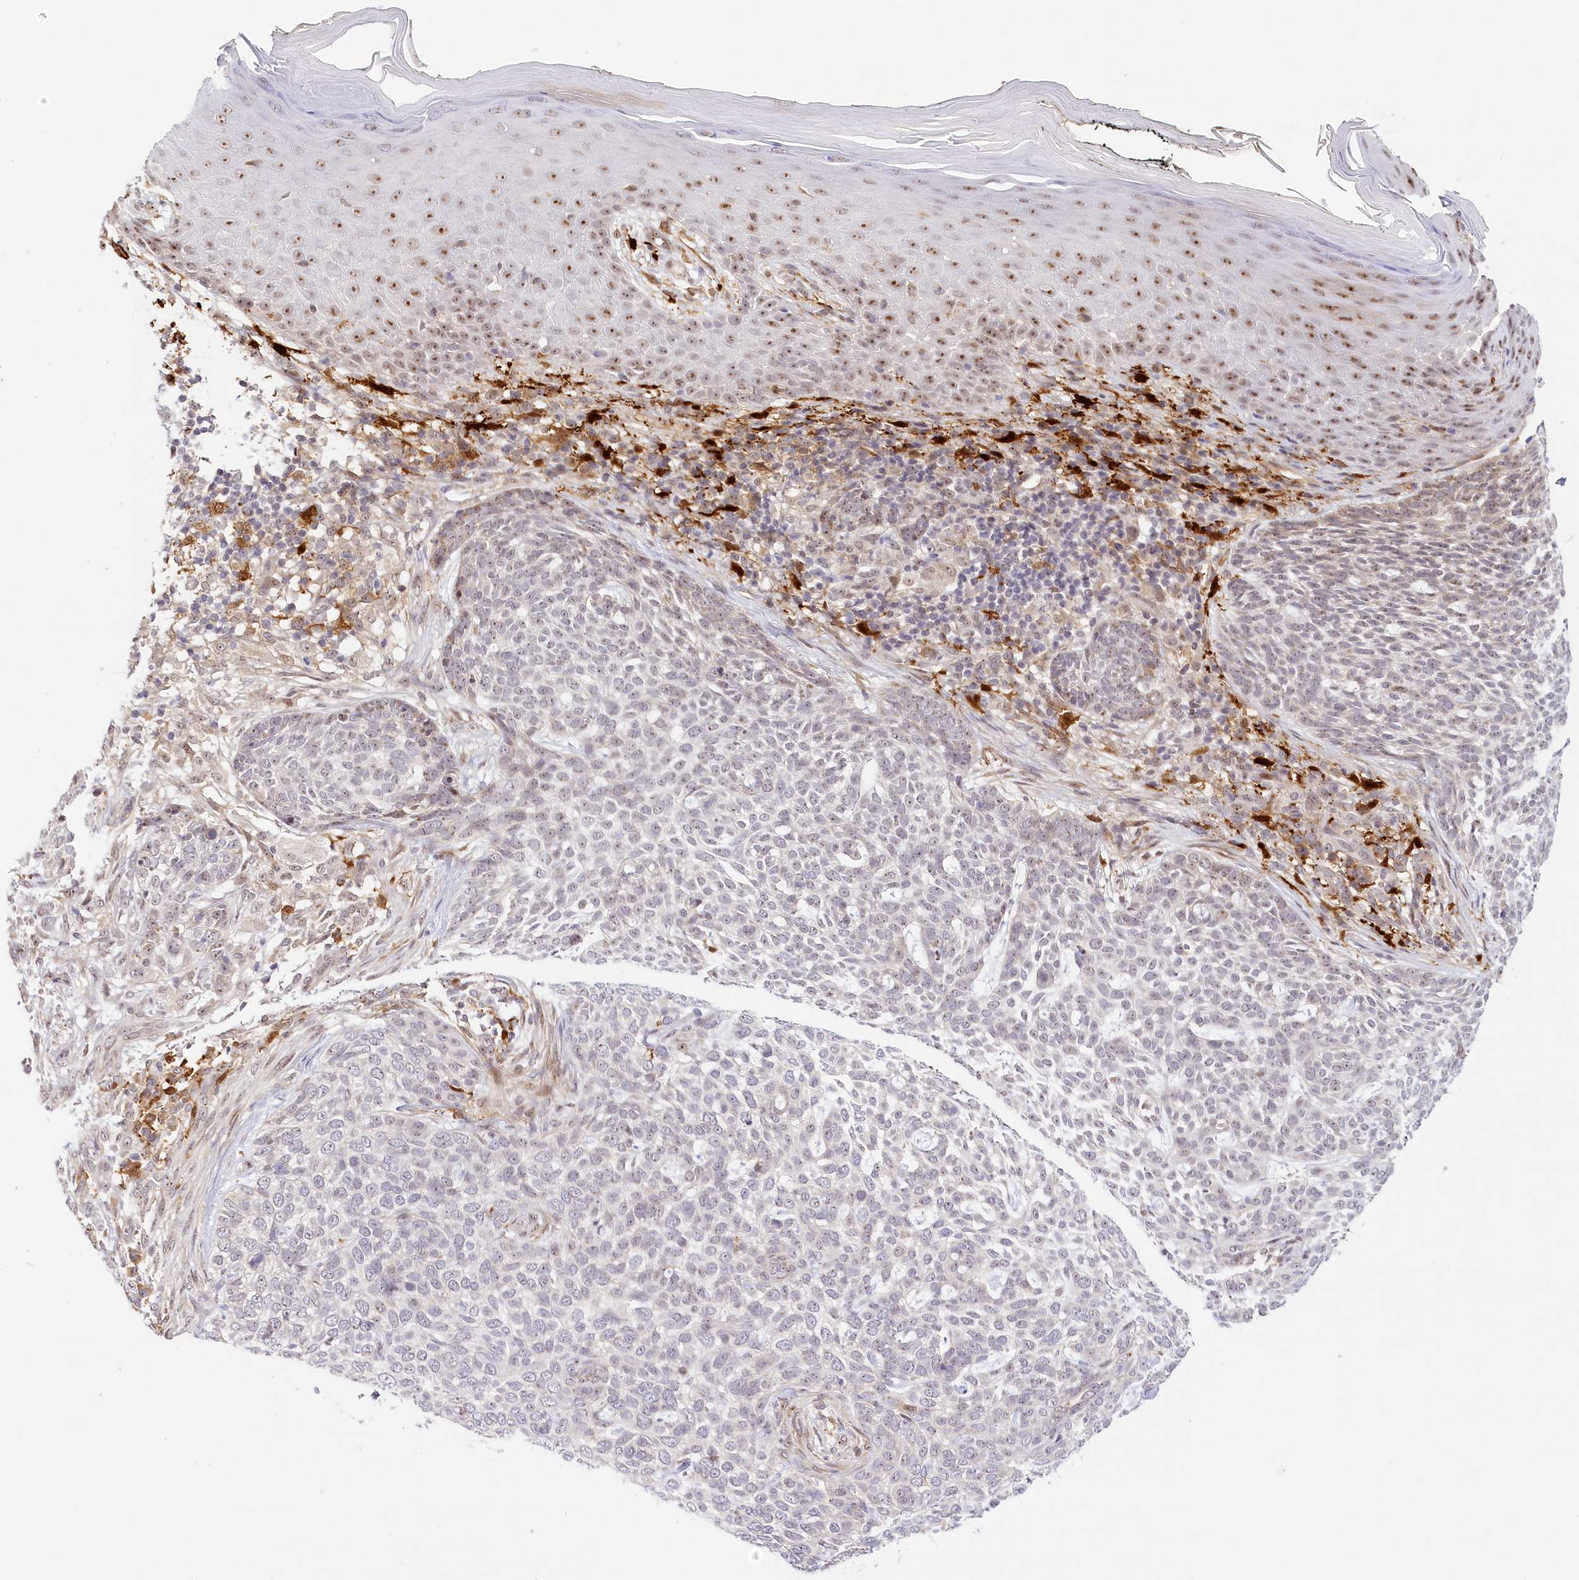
{"staining": {"intensity": "negative", "quantity": "none", "location": "none"}, "tissue": "skin cancer", "cell_type": "Tumor cells", "image_type": "cancer", "snomed": [{"axis": "morphology", "description": "Basal cell carcinoma"}, {"axis": "topography", "description": "Skin"}], "caption": "An IHC micrograph of skin basal cell carcinoma is shown. There is no staining in tumor cells of skin basal cell carcinoma.", "gene": "WDR36", "patient": {"sex": "female", "age": 64}}